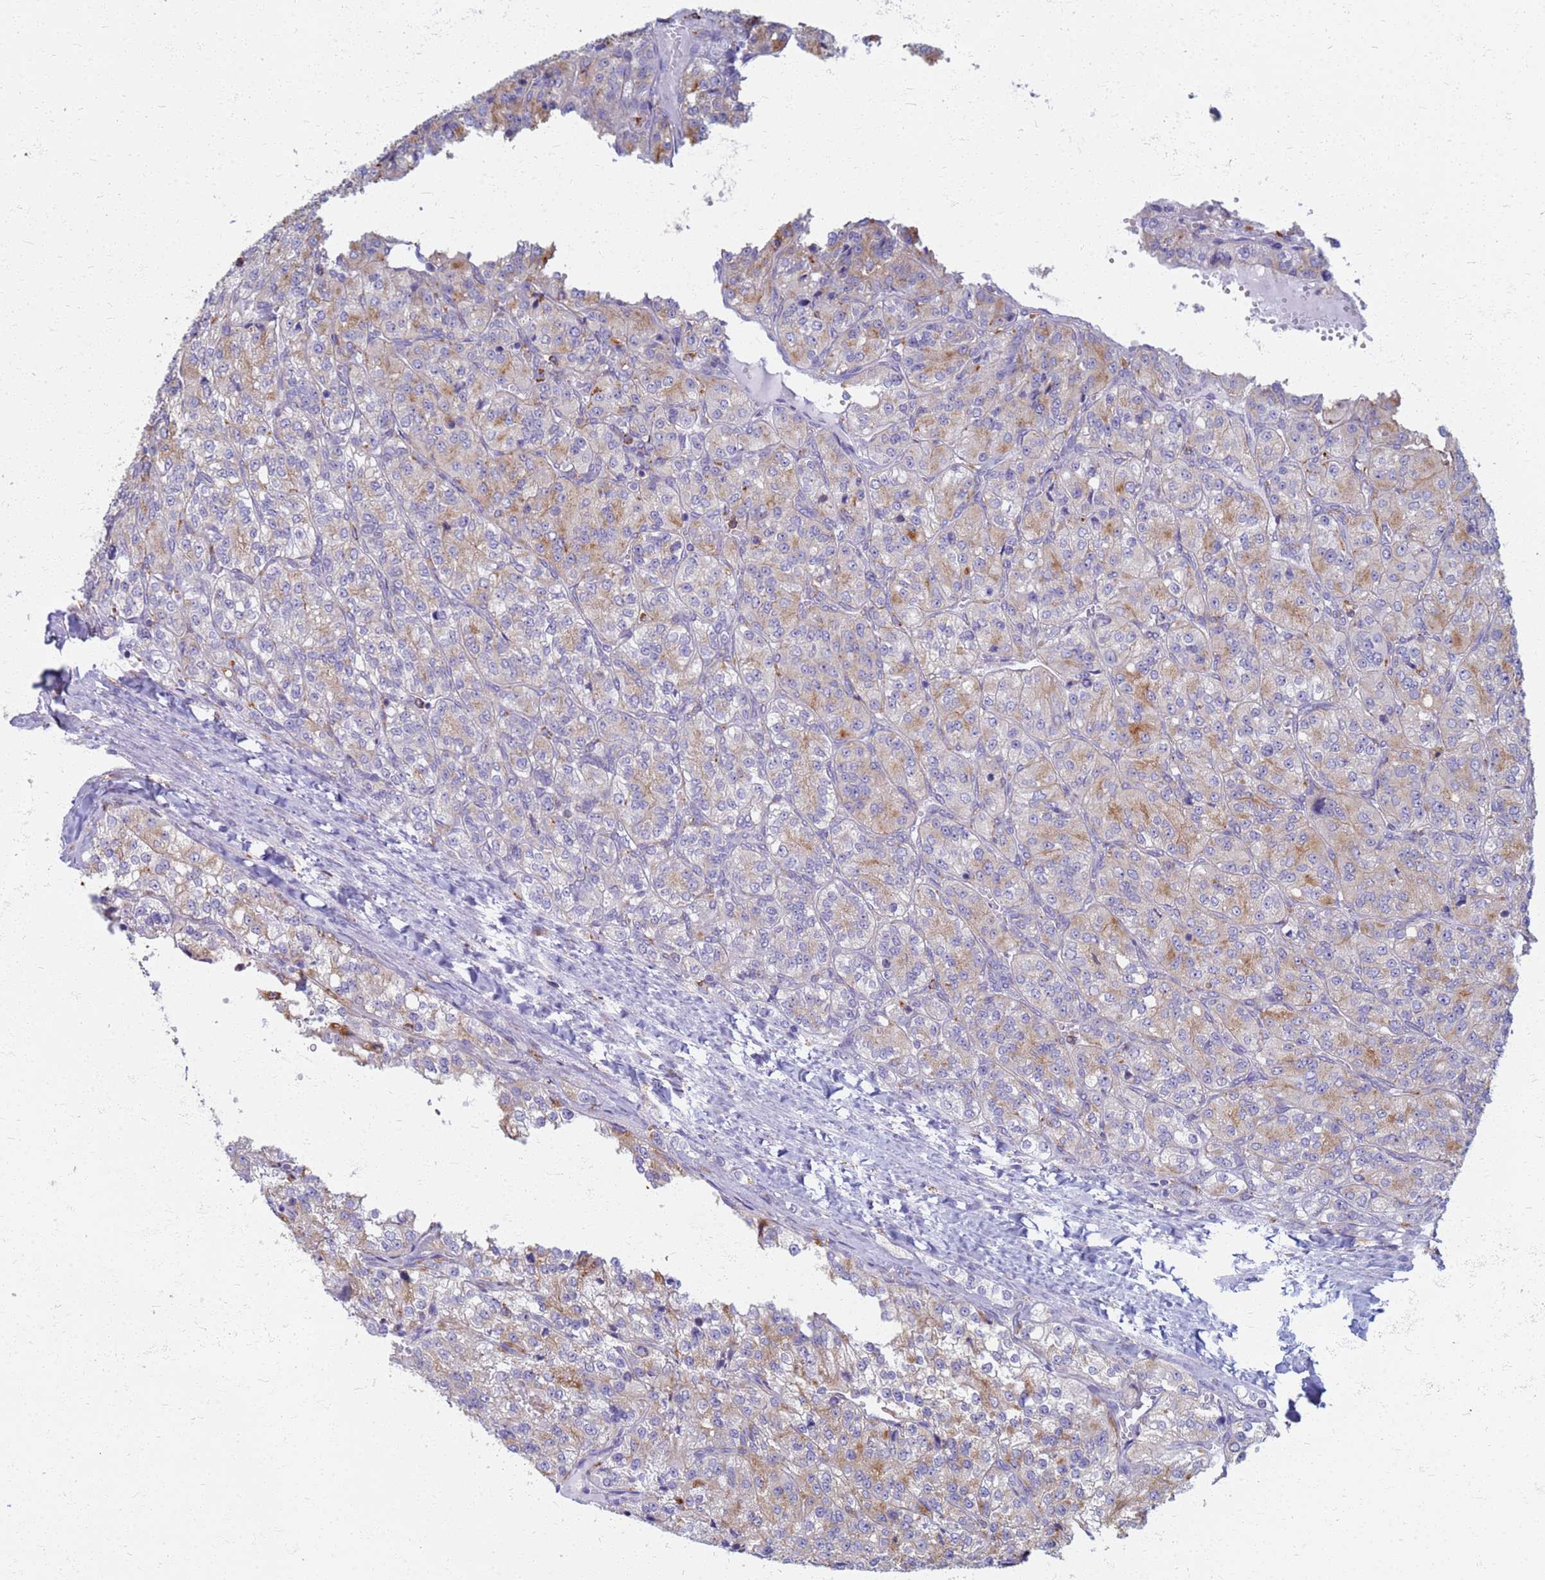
{"staining": {"intensity": "weak", "quantity": "25%-75%", "location": "cytoplasmic/membranous"}, "tissue": "renal cancer", "cell_type": "Tumor cells", "image_type": "cancer", "snomed": [{"axis": "morphology", "description": "Adenocarcinoma, NOS"}, {"axis": "topography", "description": "Kidney"}], "caption": "Immunohistochemistry (DAB (3,3'-diaminobenzidine)) staining of adenocarcinoma (renal) displays weak cytoplasmic/membranous protein staining in approximately 25%-75% of tumor cells.", "gene": "ATP6V1E1", "patient": {"sex": "female", "age": 63}}